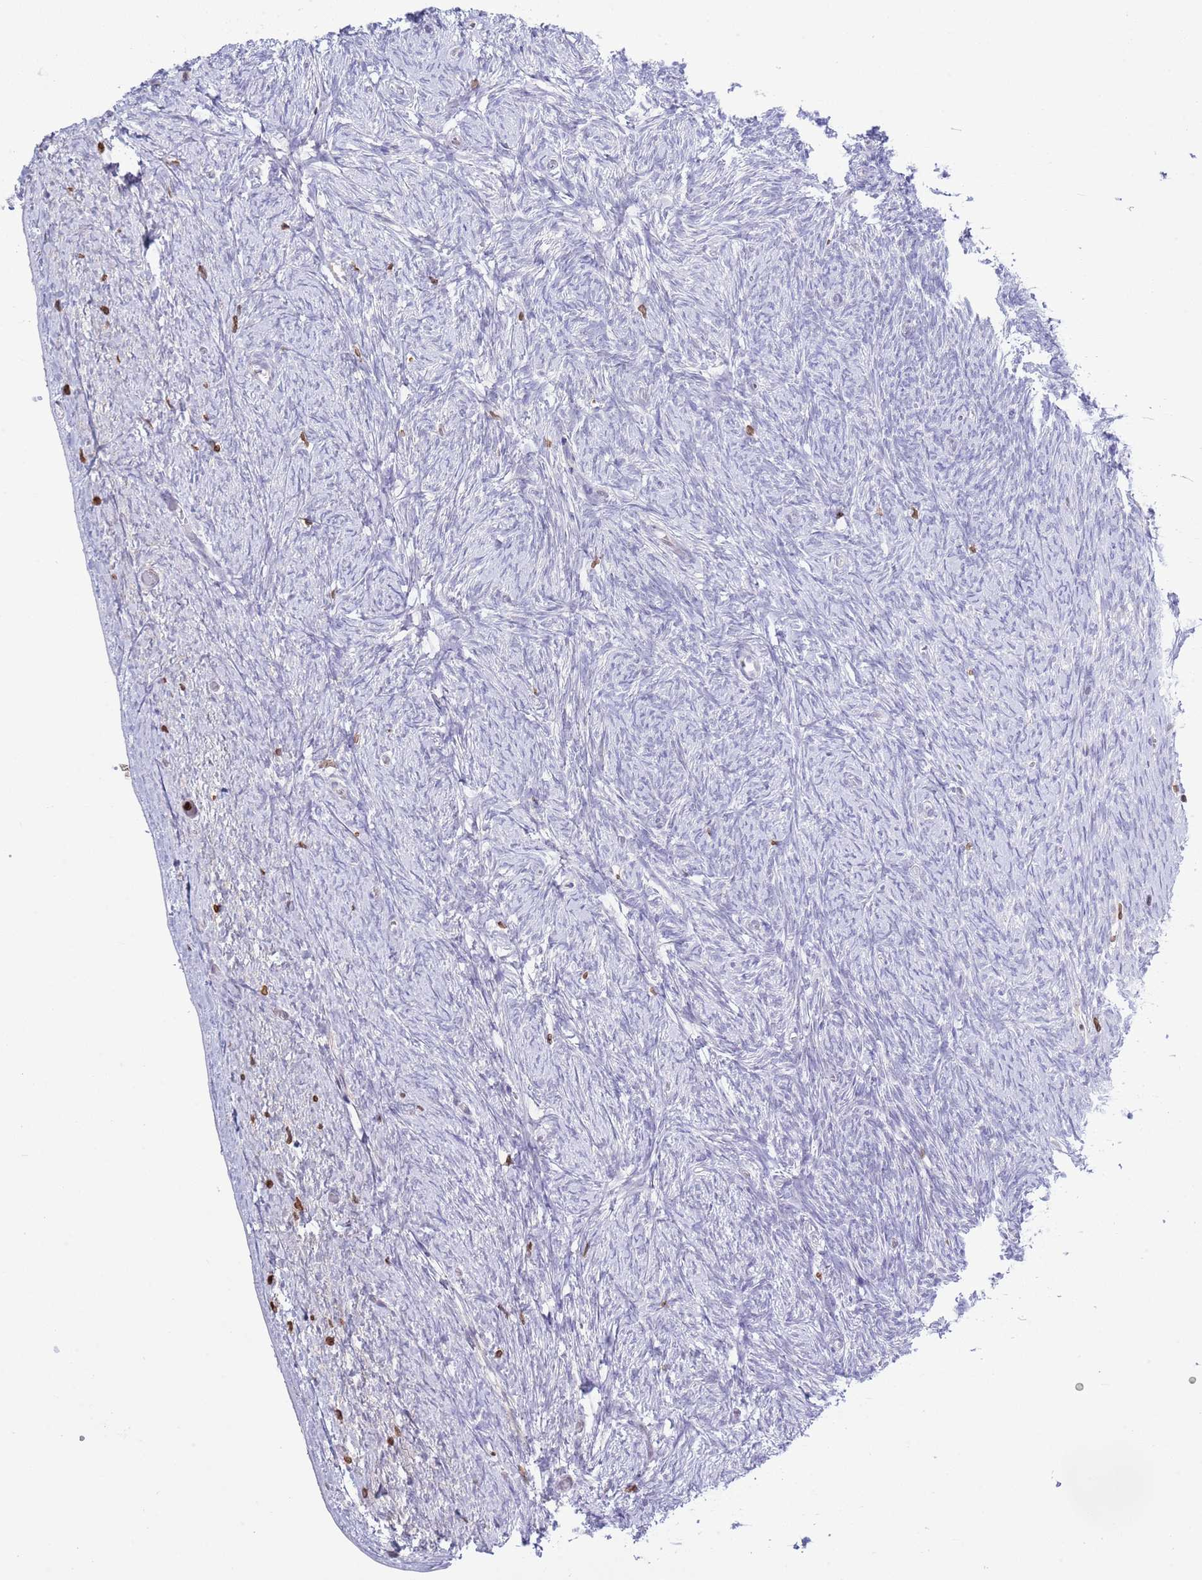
{"staining": {"intensity": "negative", "quantity": "none", "location": "none"}, "tissue": "ovary", "cell_type": "Follicle cells", "image_type": "normal", "snomed": [{"axis": "morphology", "description": "Normal tissue, NOS"}, {"axis": "topography", "description": "Ovary"}], "caption": "High power microscopy image of an immunohistochemistry histopathology image of normal ovary, revealing no significant positivity in follicle cells. (Brightfield microscopy of DAB immunohistochemistry (IHC) at high magnification).", "gene": "LBR", "patient": {"sex": "female", "age": 44}}